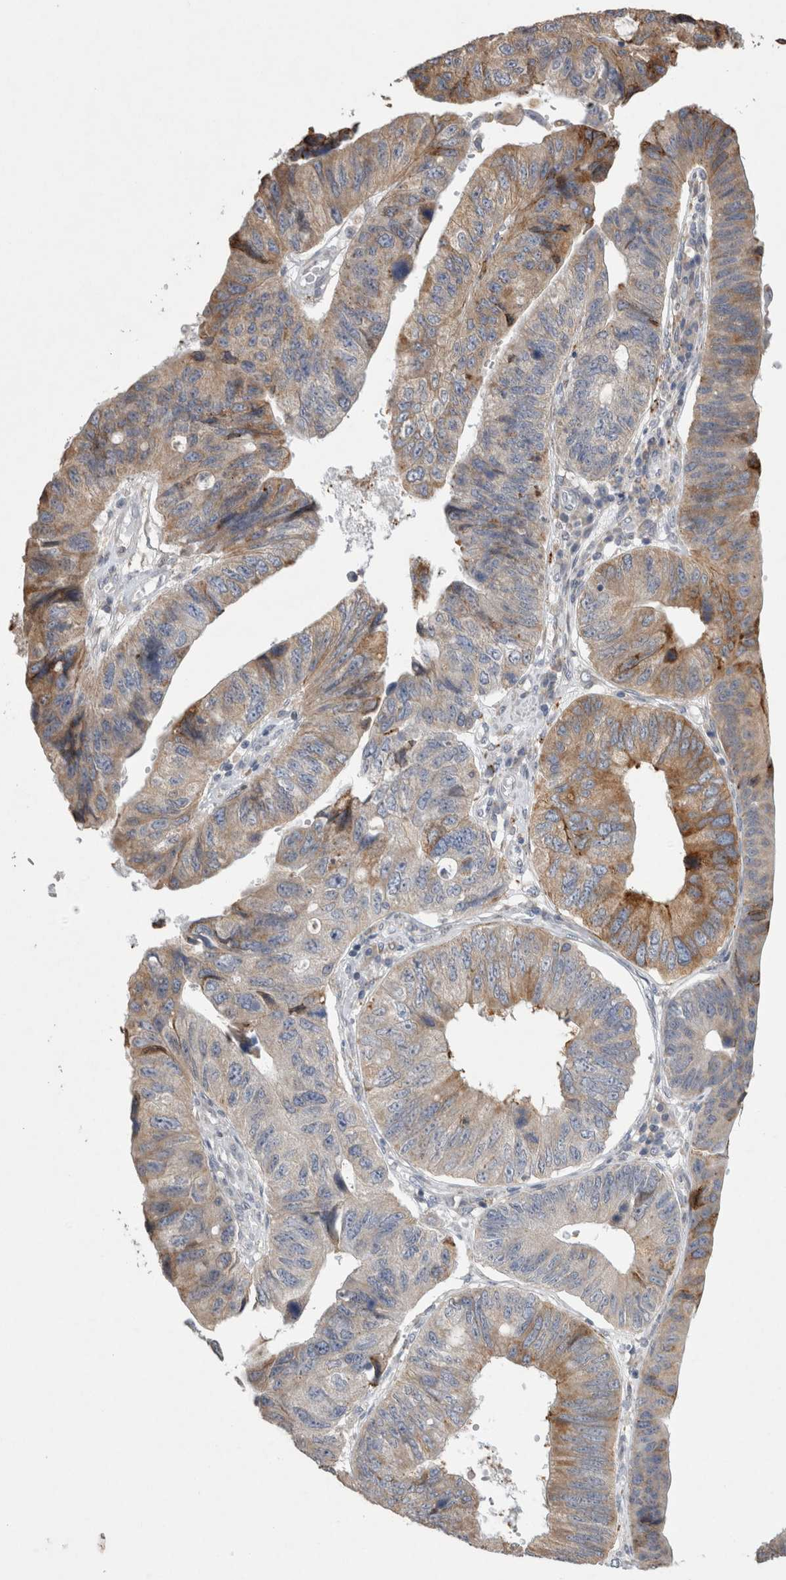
{"staining": {"intensity": "moderate", "quantity": "25%-75%", "location": "cytoplasmic/membranous"}, "tissue": "stomach cancer", "cell_type": "Tumor cells", "image_type": "cancer", "snomed": [{"axis": "morphology", "description": "Adenocarcinoma, NOS"}, {"axis": "topography", "description": "Stomach"}], "caption": "A histopathology image of stomach adenocarcinoma stained for a protein exhibits moderate cytoplasmic/membranous brown staining in tumor cells. (DAB (3,3'-diaminobenzidine) IHC with brightfield microscopy, high magnification).", "gene": "TRMT9B", "patient": {"sex": "male", "age": 59}}